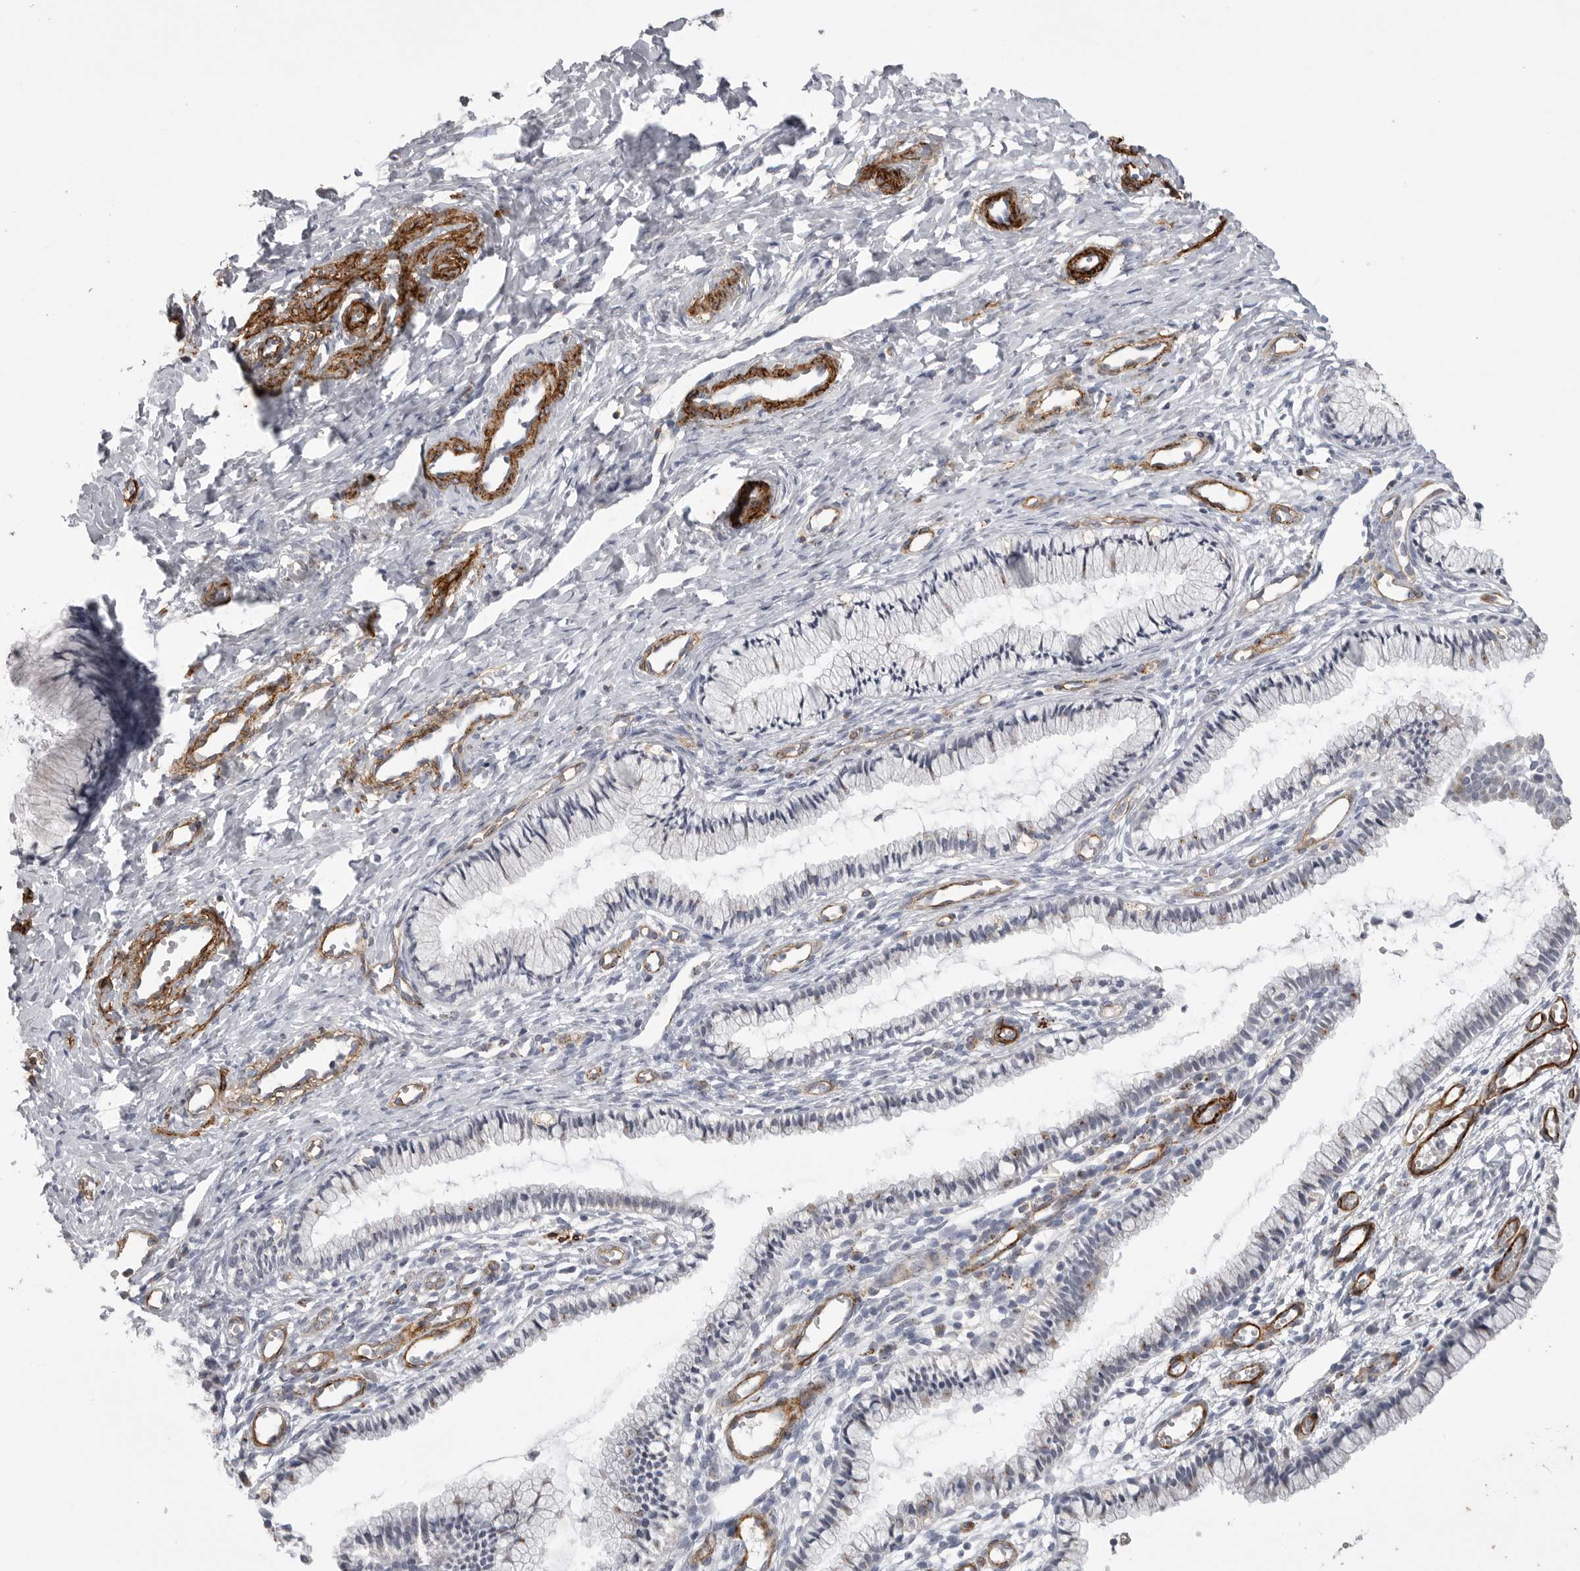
{"staining": {"intensity": "negative", "quantity": "none", "location": "none"}, "tissue": "cervix", "cell_type": "Glandular cells", "image_type": "normal", "snomed": [{"axis": "morphology", "description": "Normal tissue, NOS"}, {"axis": "topography", "description": "Cervix"}], "caption": "An IHC micrograph of benign cervix is shown. There is no staining in glandular cells of cervix.", "gene": "AOC3", "patient": {"sex": "female", "age": 27}}